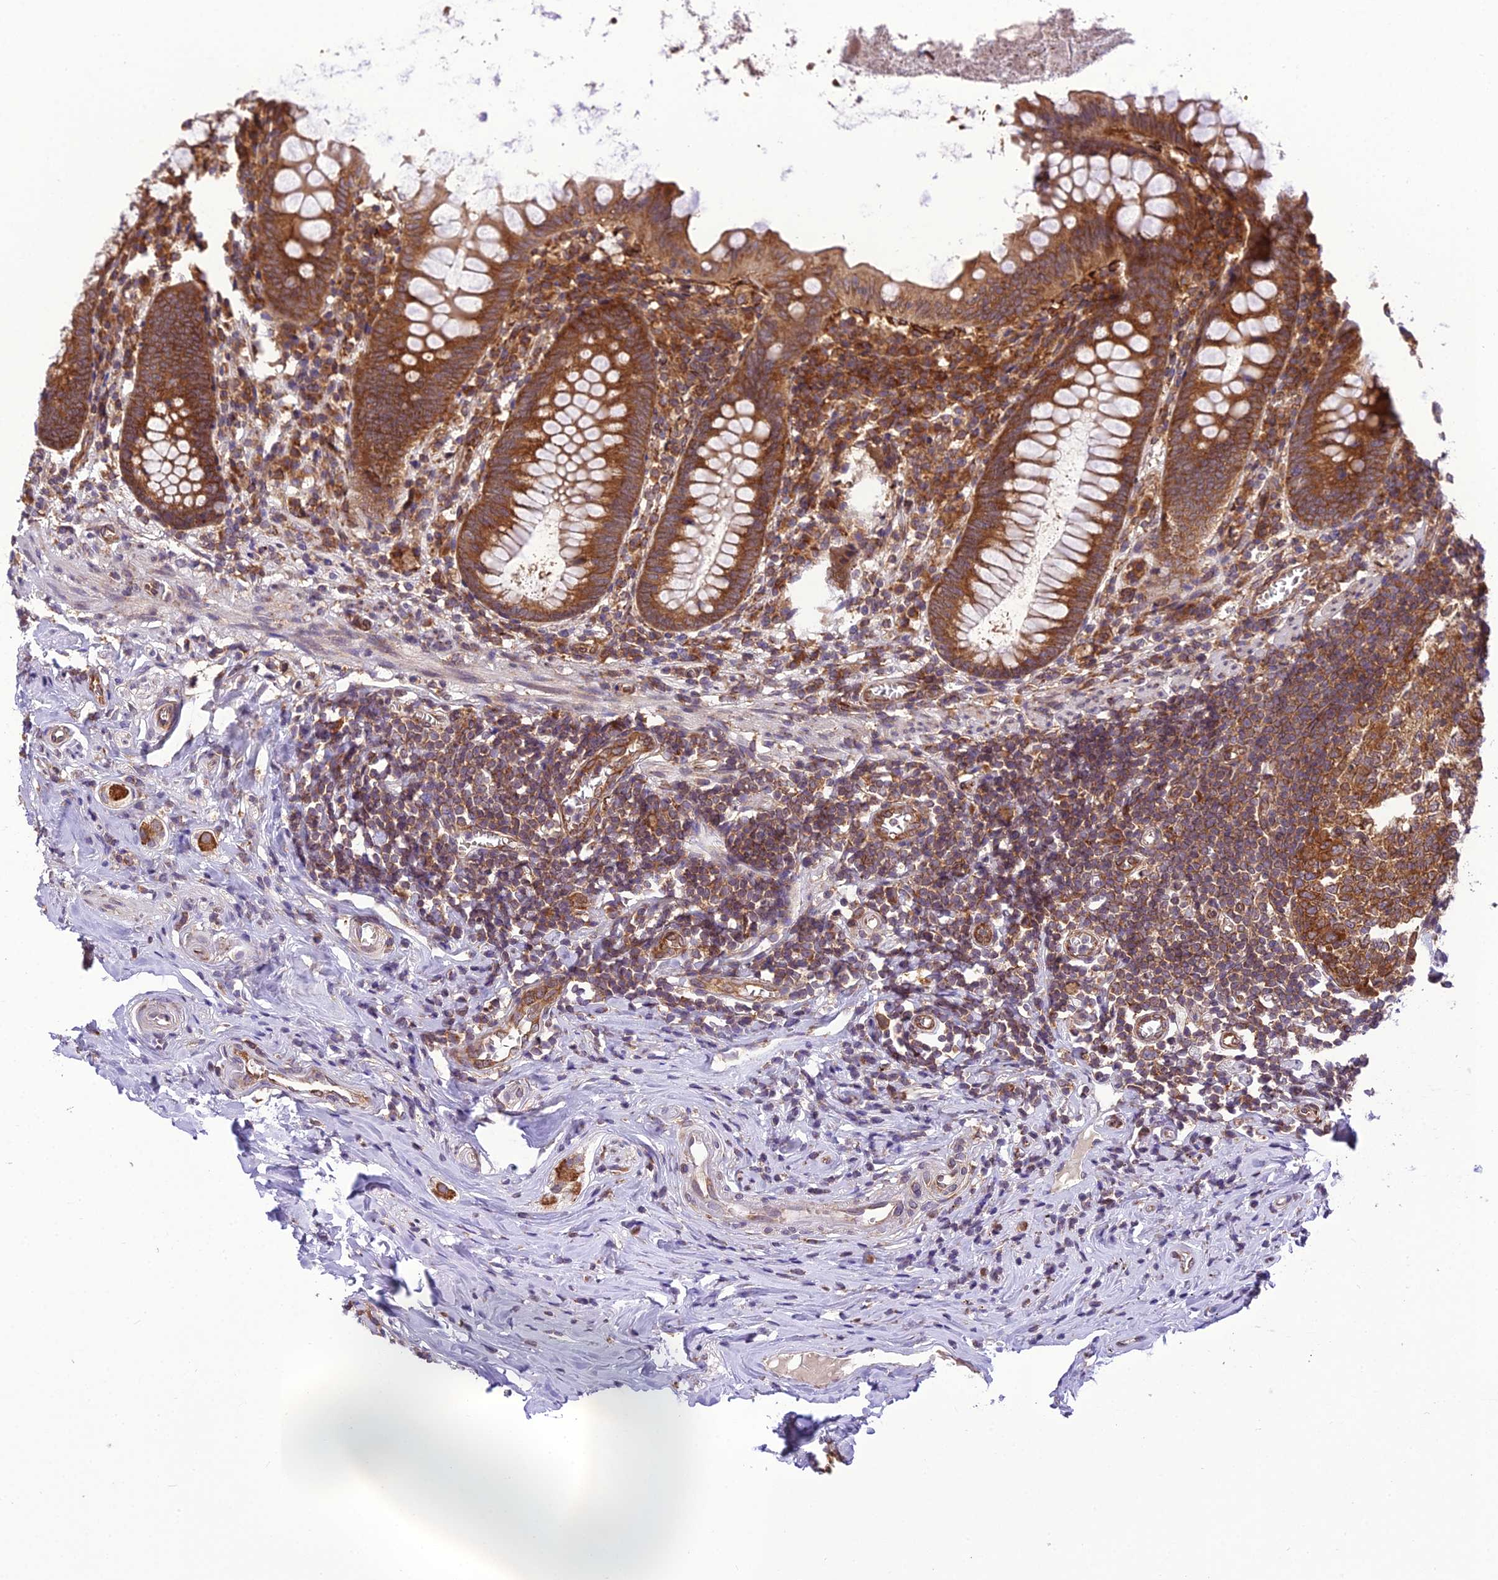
{"staining": {"intensity": "strong", "quantity": ">75%", "location": "cytoplasmic/membranous"}, "tissue": "appendix", "cell_type": "Glandular cells", "image_type": "normal", "snomed": [{"axis": "morphology", "description": "Normal tissue, NOS"}, {"axis": "topography", "description": "Appendix"}], "caption": "This micrograph exhibits benign appendix stained with immunohistochemistry to label a protein in brown. The cytoplasmic/membranous of glandular cells show strong positivity for the protein. Nuclei are counter-stained blue.", "gene": "DHCR7", "patient": {"sex": "female", "age": 51}}